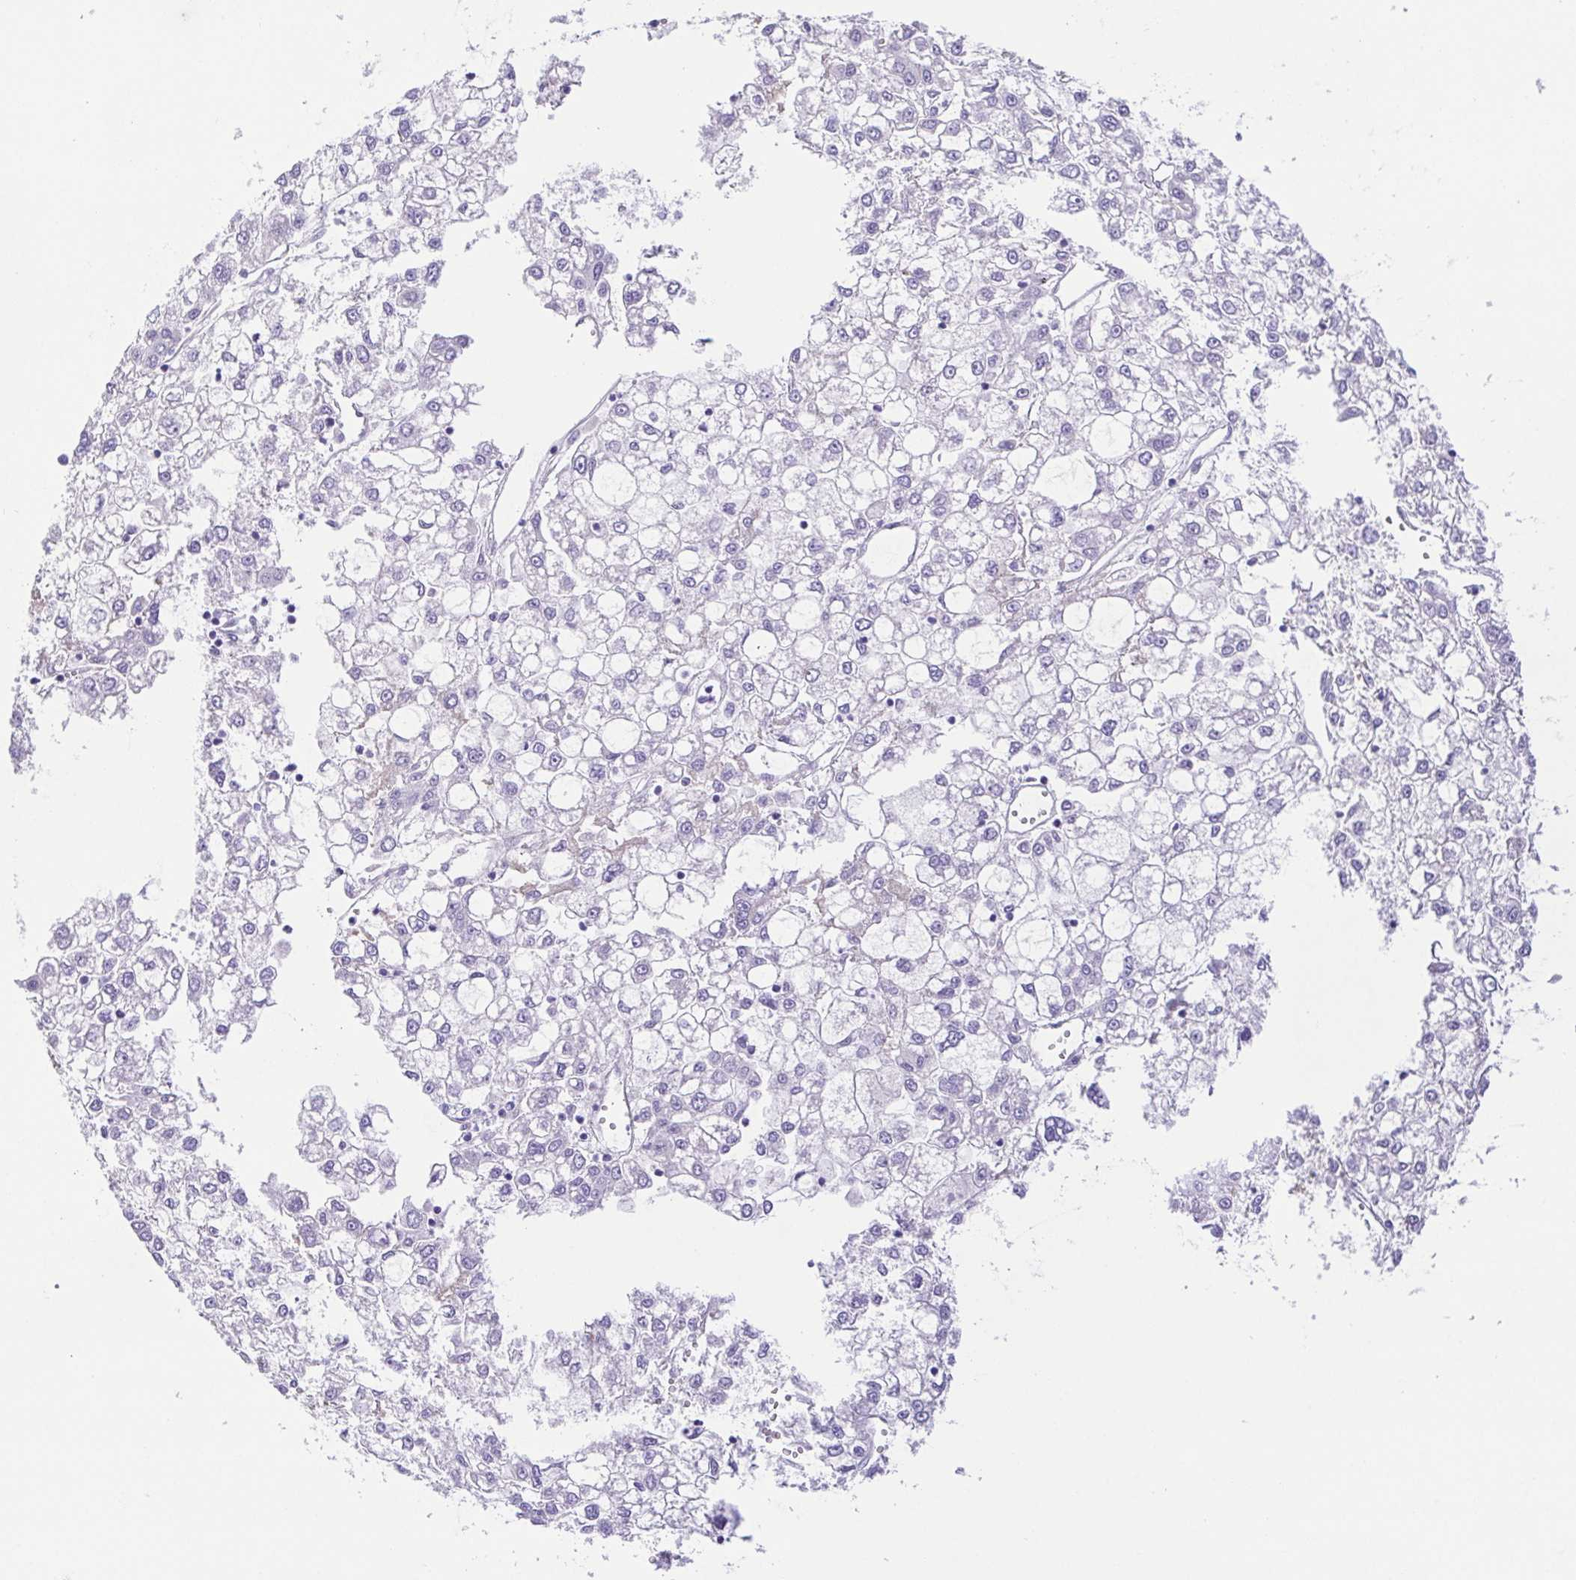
{"staining": {"intensity": "negative", "quantity": "none", "location": "none"}, "tissue": "liver cancer", "cell_type": "Tumor cells", "image_type": "cancer", "snomed": [{"axis": "morphology", "description": "Carcinoma, Hepatocellular, NOS"}, {"axis": "topography", "description": "Liver"}], "caption": "The histopathology image reveals no significant expression in tumor cells of hepatocellular carcinoma (liver).", "gene": "EPB42", "patient": {"sex": "male", "age": 40}}